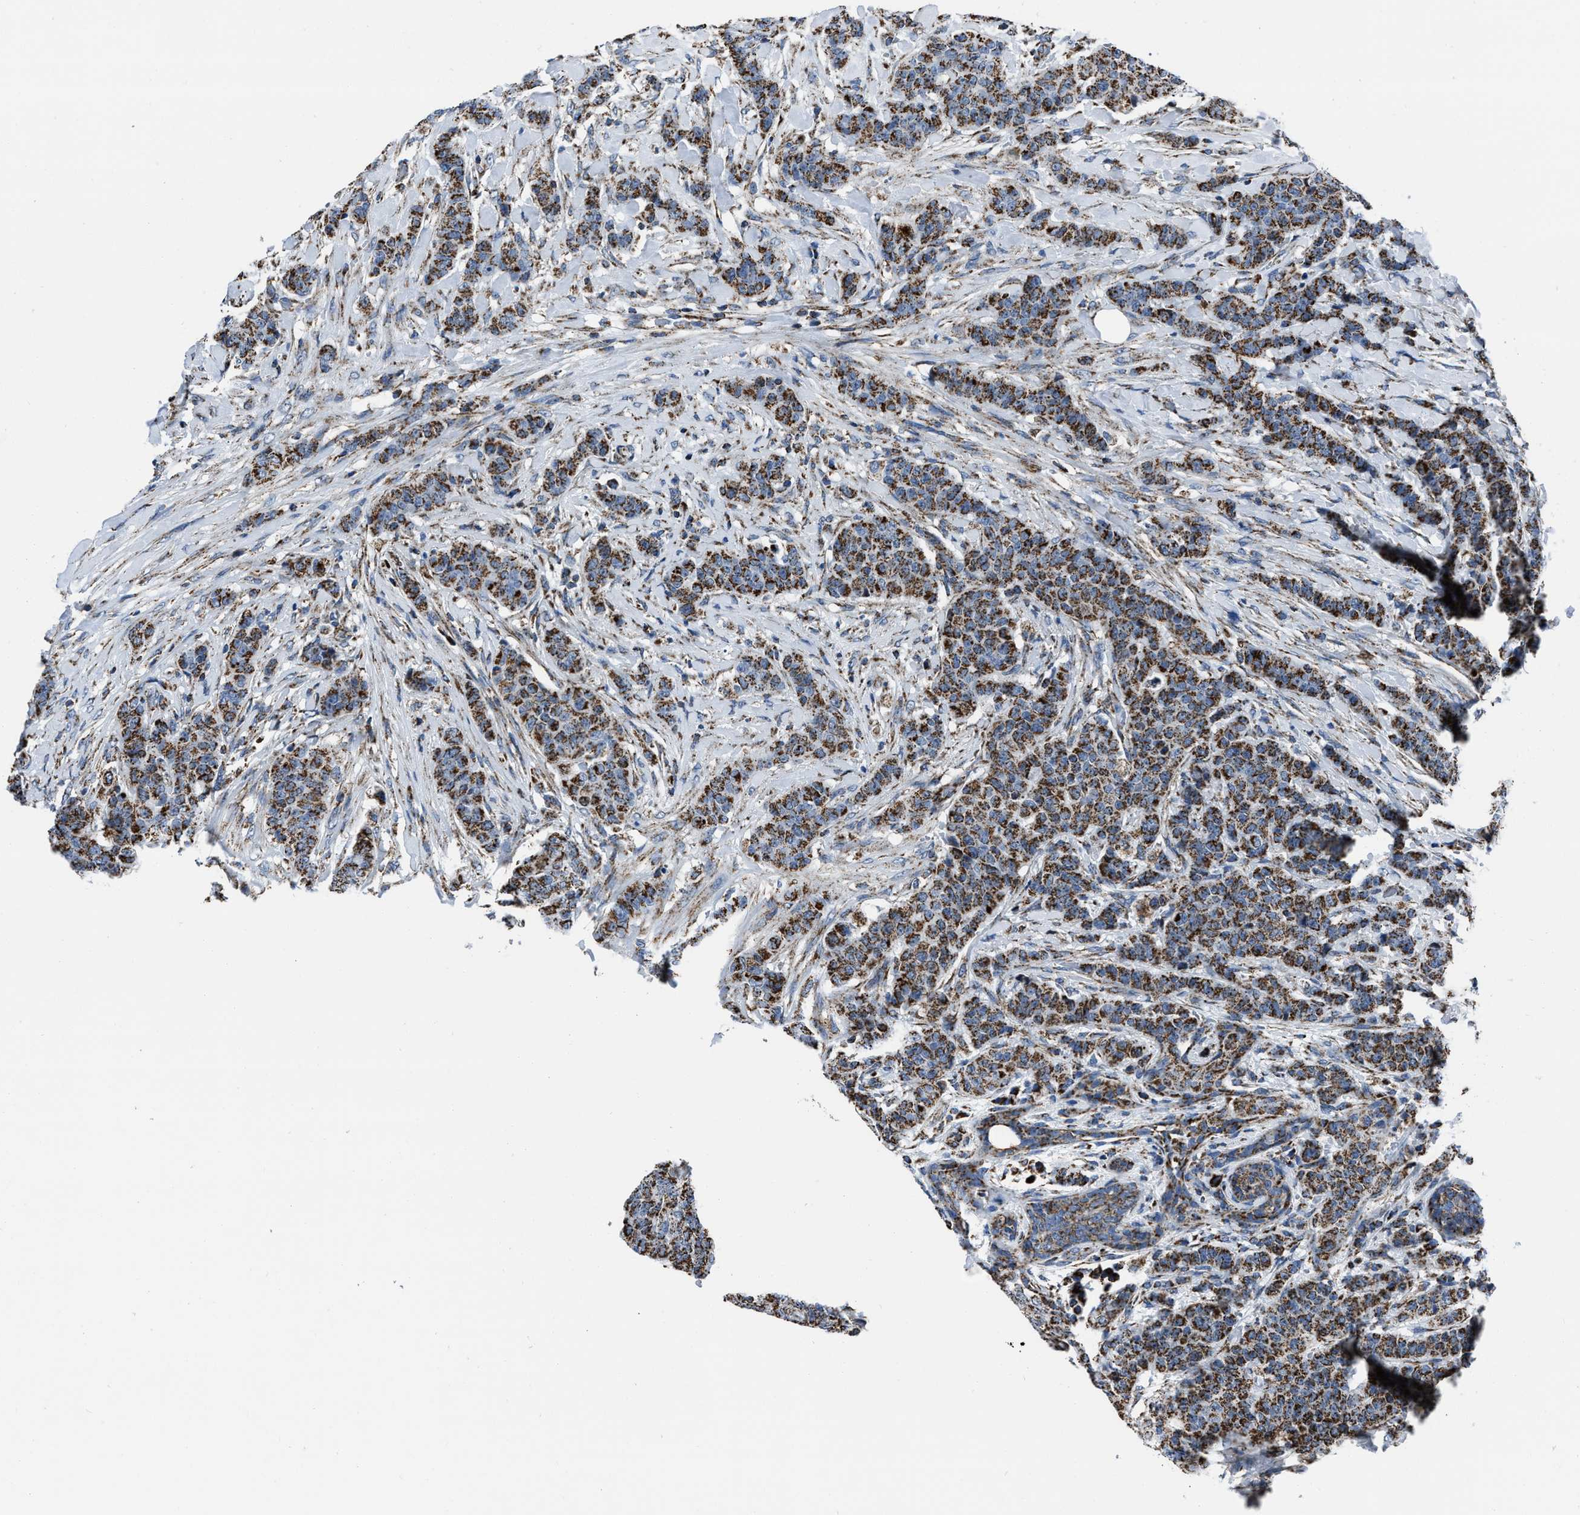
{"staining": {"intensity": "strong", "quantity": ">75%", "location": "cytoplasmic/membranous"}, "tissue": "breast cancer", "cell_type": "Tumor cells", "image_type": "cancer", "snomed": [{"axis": "morphology", "description": "Normal tissue, NOS"}, {"axis": "morphology", "description": "Duct carcinoma"}, {"axis": "topography", "description": "Breast"}], "caption": "Infiltrating ductal carcinoma (breast) stained with a brown dye demonstrates strong cytoplasmic/membranous positive positivity in about >75% of tumor cells.", "gene": "NSD3", "patient": {"sex": "female", "age": 40}}